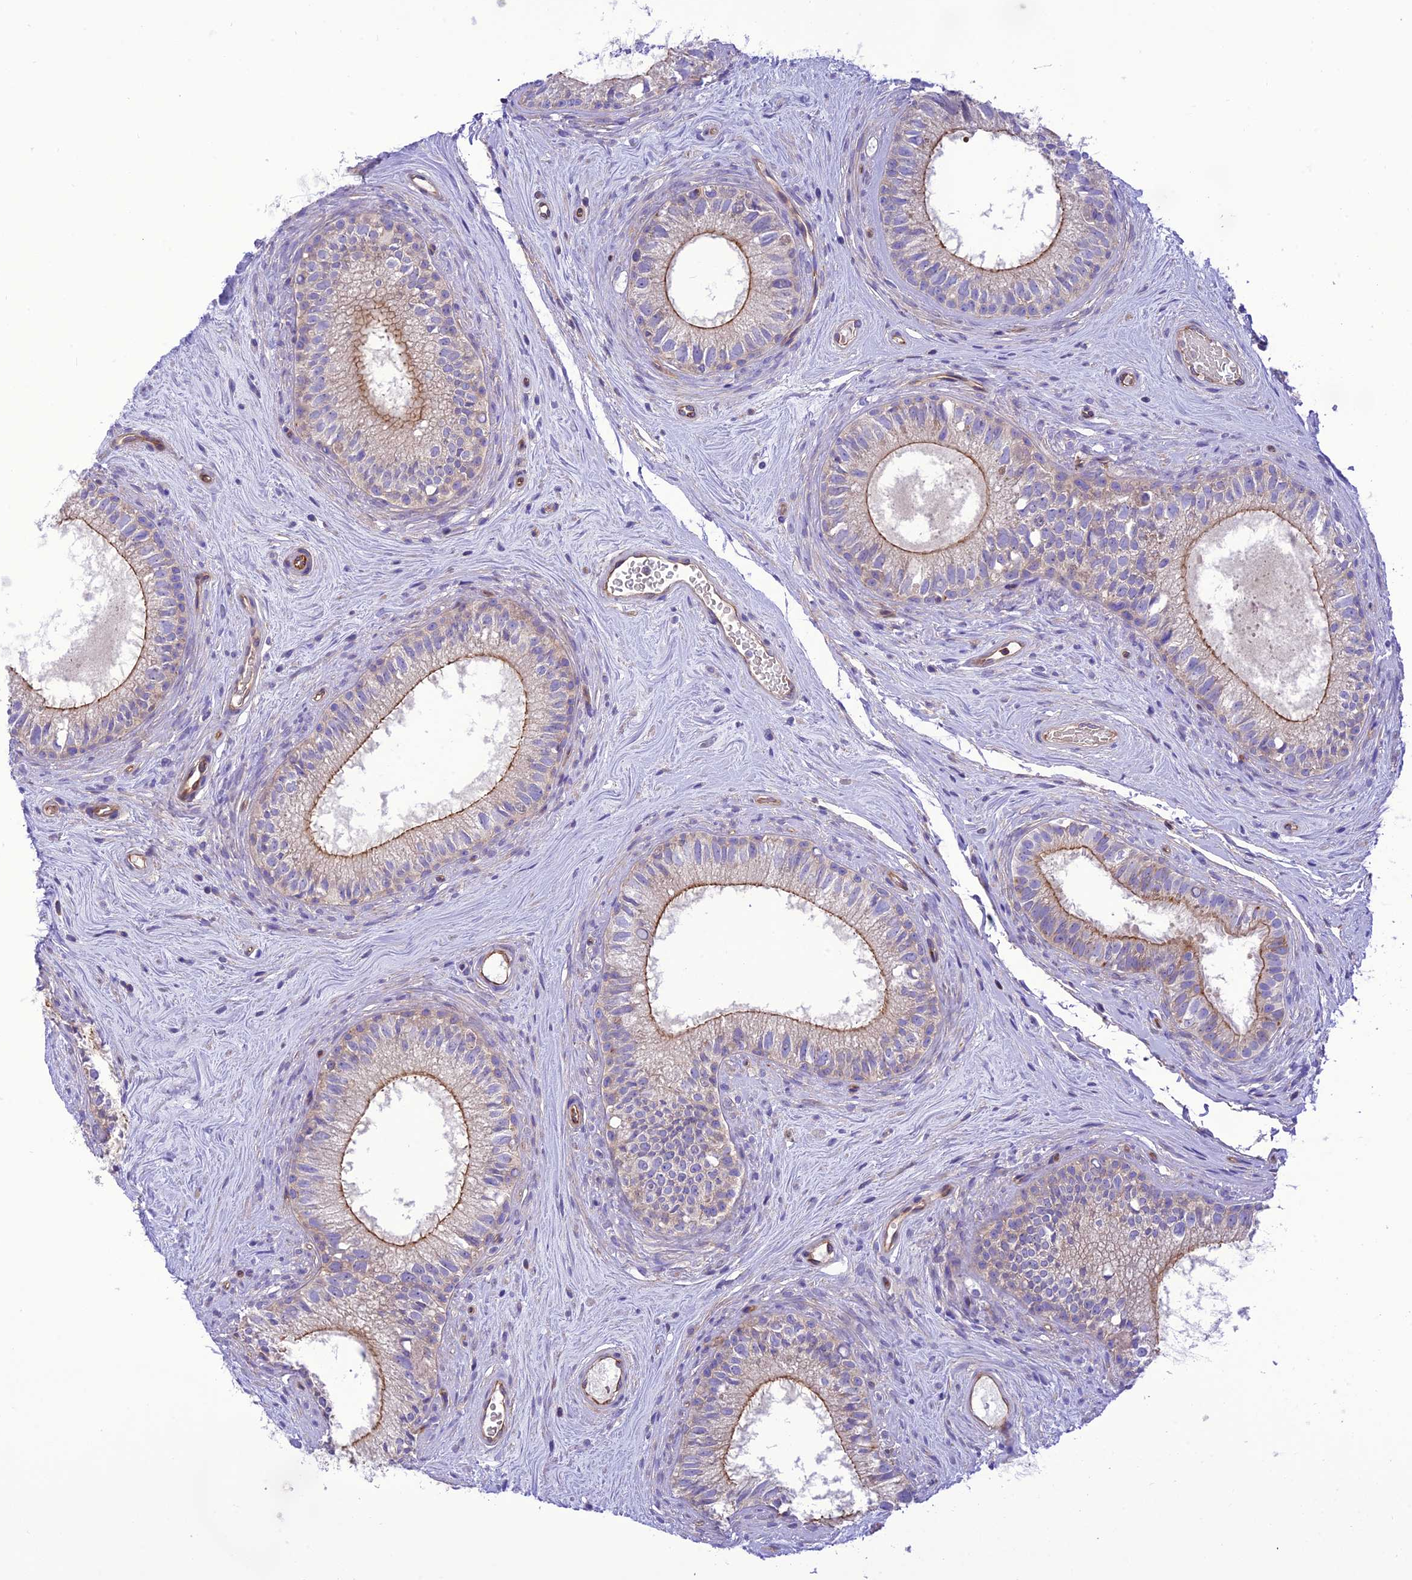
{"staining": {"intensity": "moderate", "quantity": "25%-75%", "location": "cytoplasmic/membranous"}, "tissue": "epididymis", "cell_type": "Glandular cells", "image_type": "normal", "snomed": [{"axis": "morphology", "description": "Normal tissue, NOS"}, {"axis": "topography", "description": "Epididymis"}], "caption": "The immunohistochemical stain highlights moderate cytoplasmic/membranous staining in glandular cells of benign epididymis.", "gene": "PPFIA3", "patient": {"sex": "male", "age": 71}}